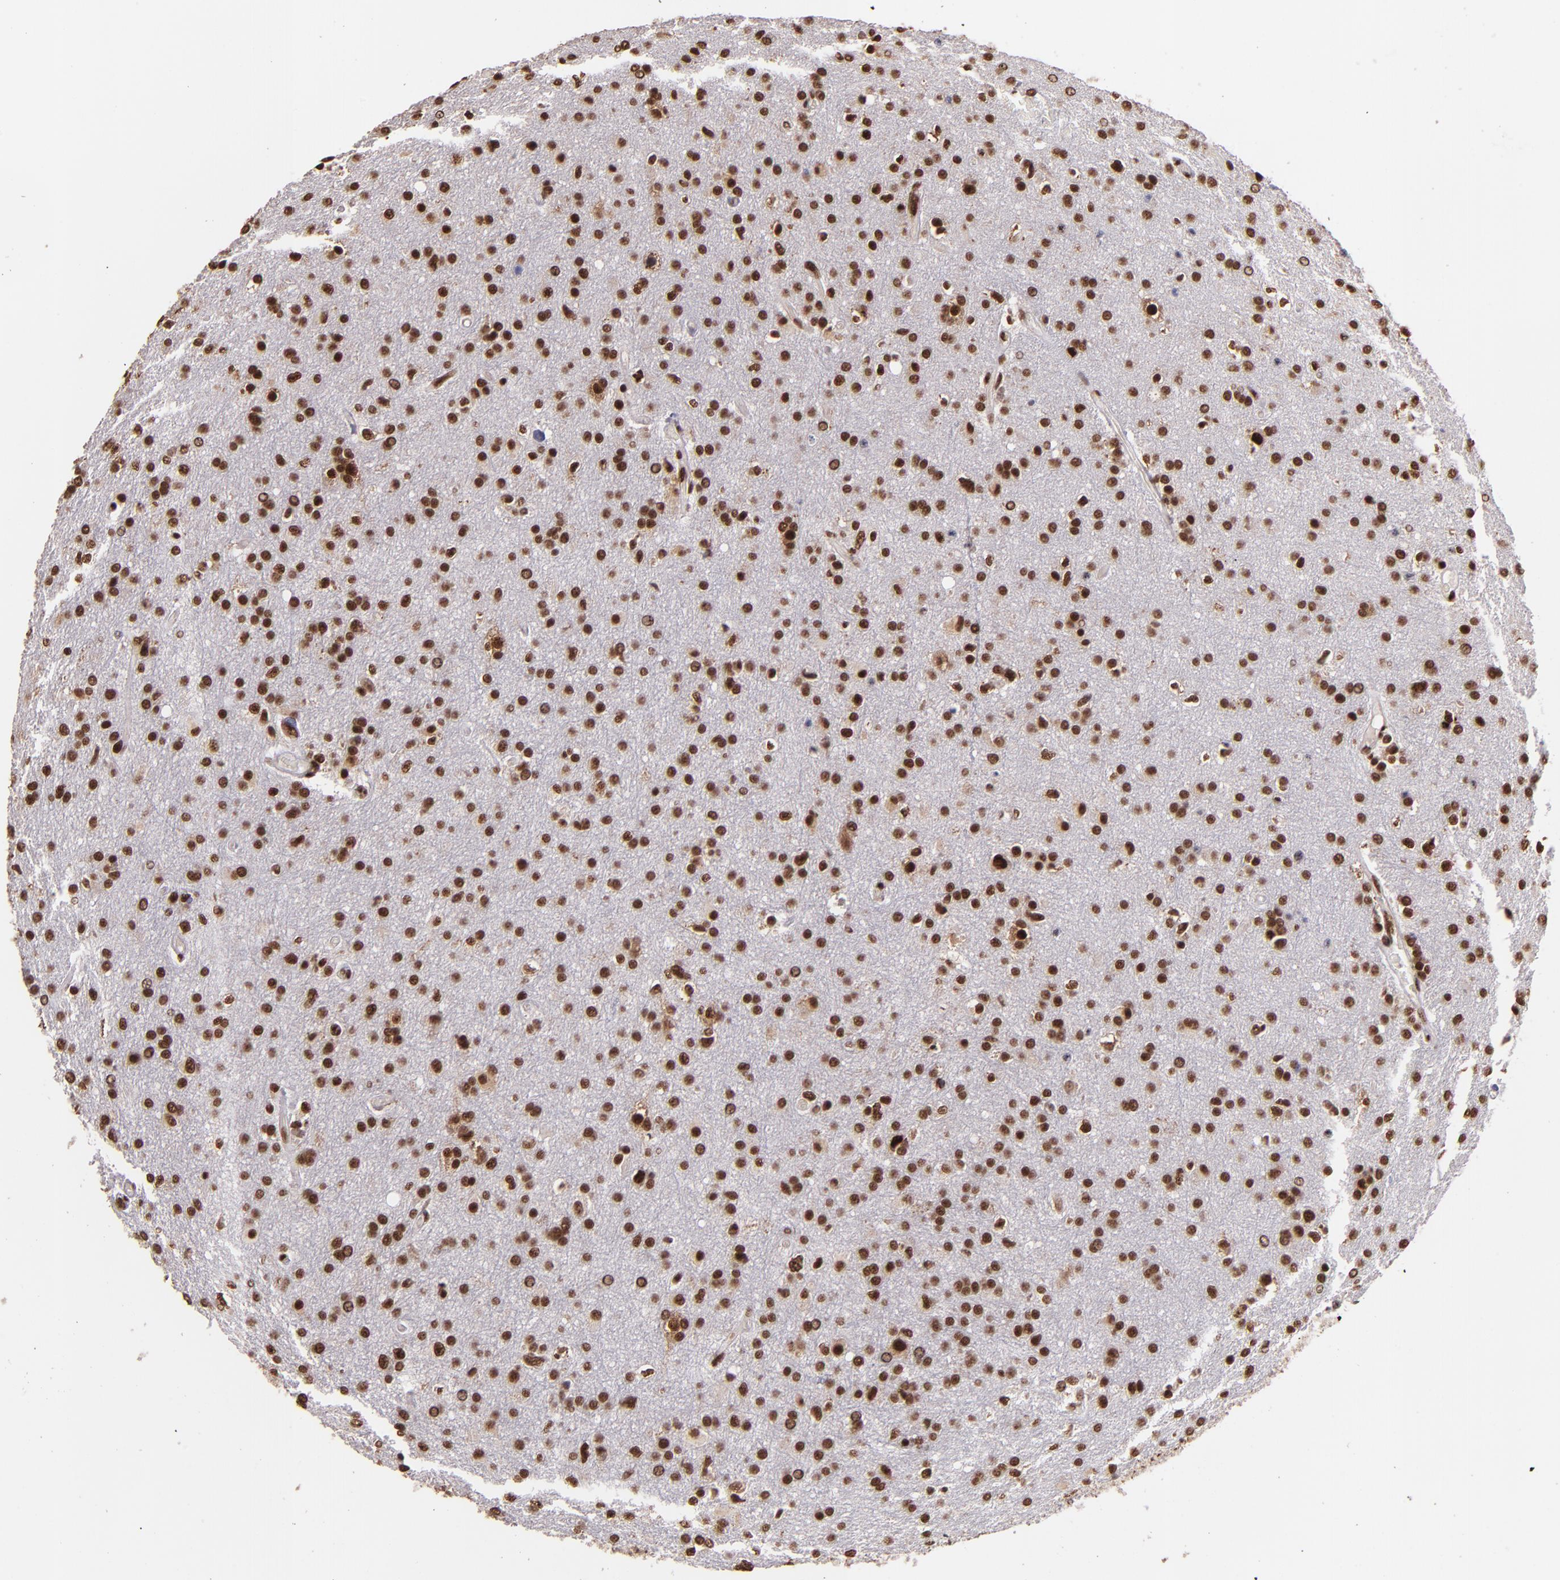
{"staining": {"intensity": "strong", "quantity": ">75%", "location": "nuclear"}, "tissue": "glioma", "cell_type": "Tumor cells", "image_type": "cancer", "snomed": [{"axis": "morphology", "description": "Glioma, malignant, High grade"}, {"axis": "topography", "description": "Brain"}], "caption": "A histopathology image showing strong nuclear positivity in about >75% of tumor cells in glioma, as visualized by brown immunohistochemical staining.", "gene": "PQBP1", "patient": {"sex": "male", "age": 33}}